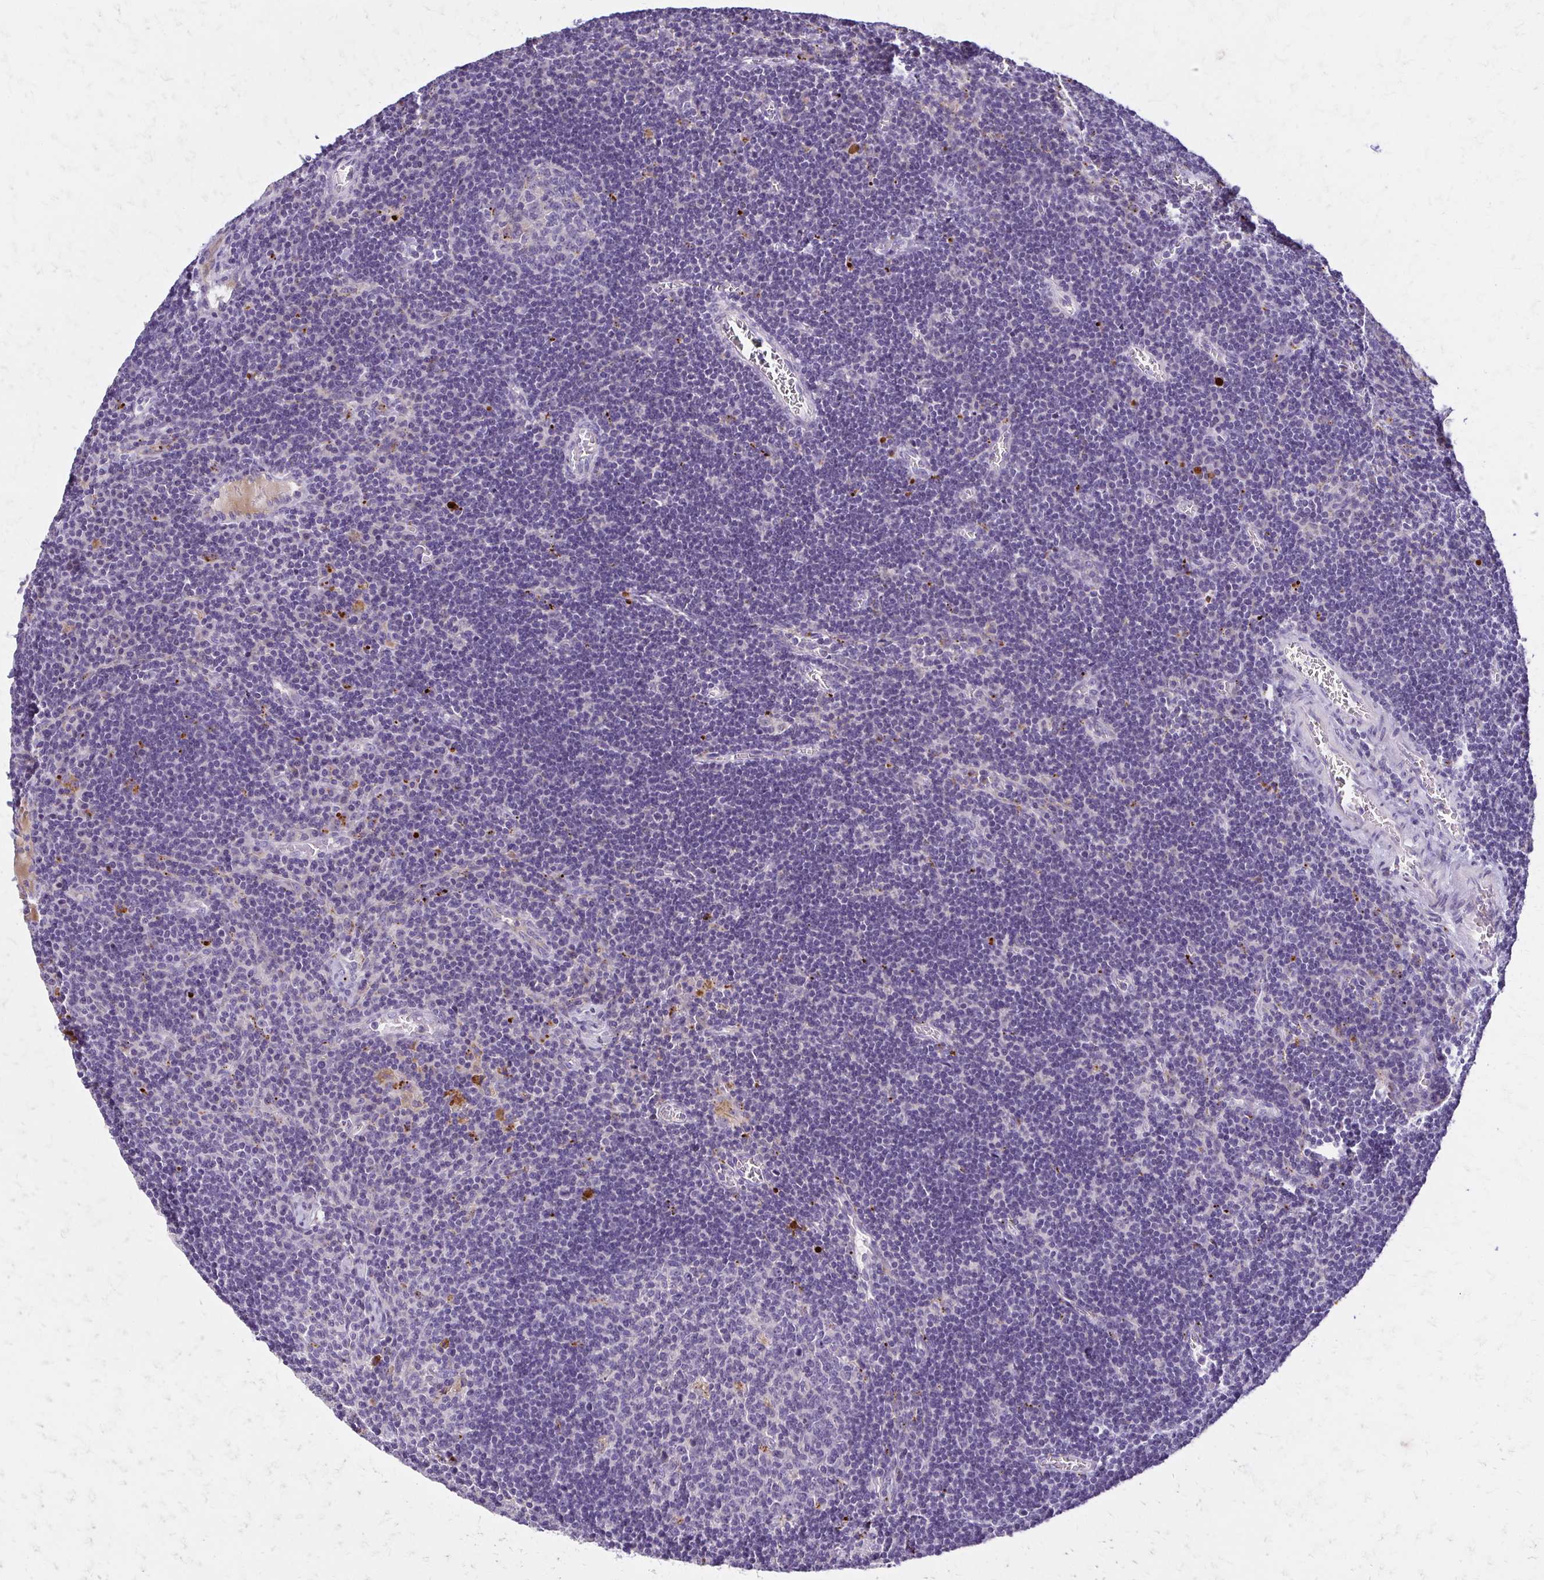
{"staining": {"intensity": "negative", "quantity": "none", "location": "none"}, "tissue": "lymph node", "cell_type": "Germinal center cells", "image_type": "normal", "snomed": [{"axis": "morphology", "description": "Normal tissue, NOS"}, {"axis": "topography", "description": "Lymph node"}], "caption": "Human lymph node stained for a protein using IHC shows no staining in germinal center cells.", "gene": "BBS12", "patient": {"sex": "male", "age": 67}}